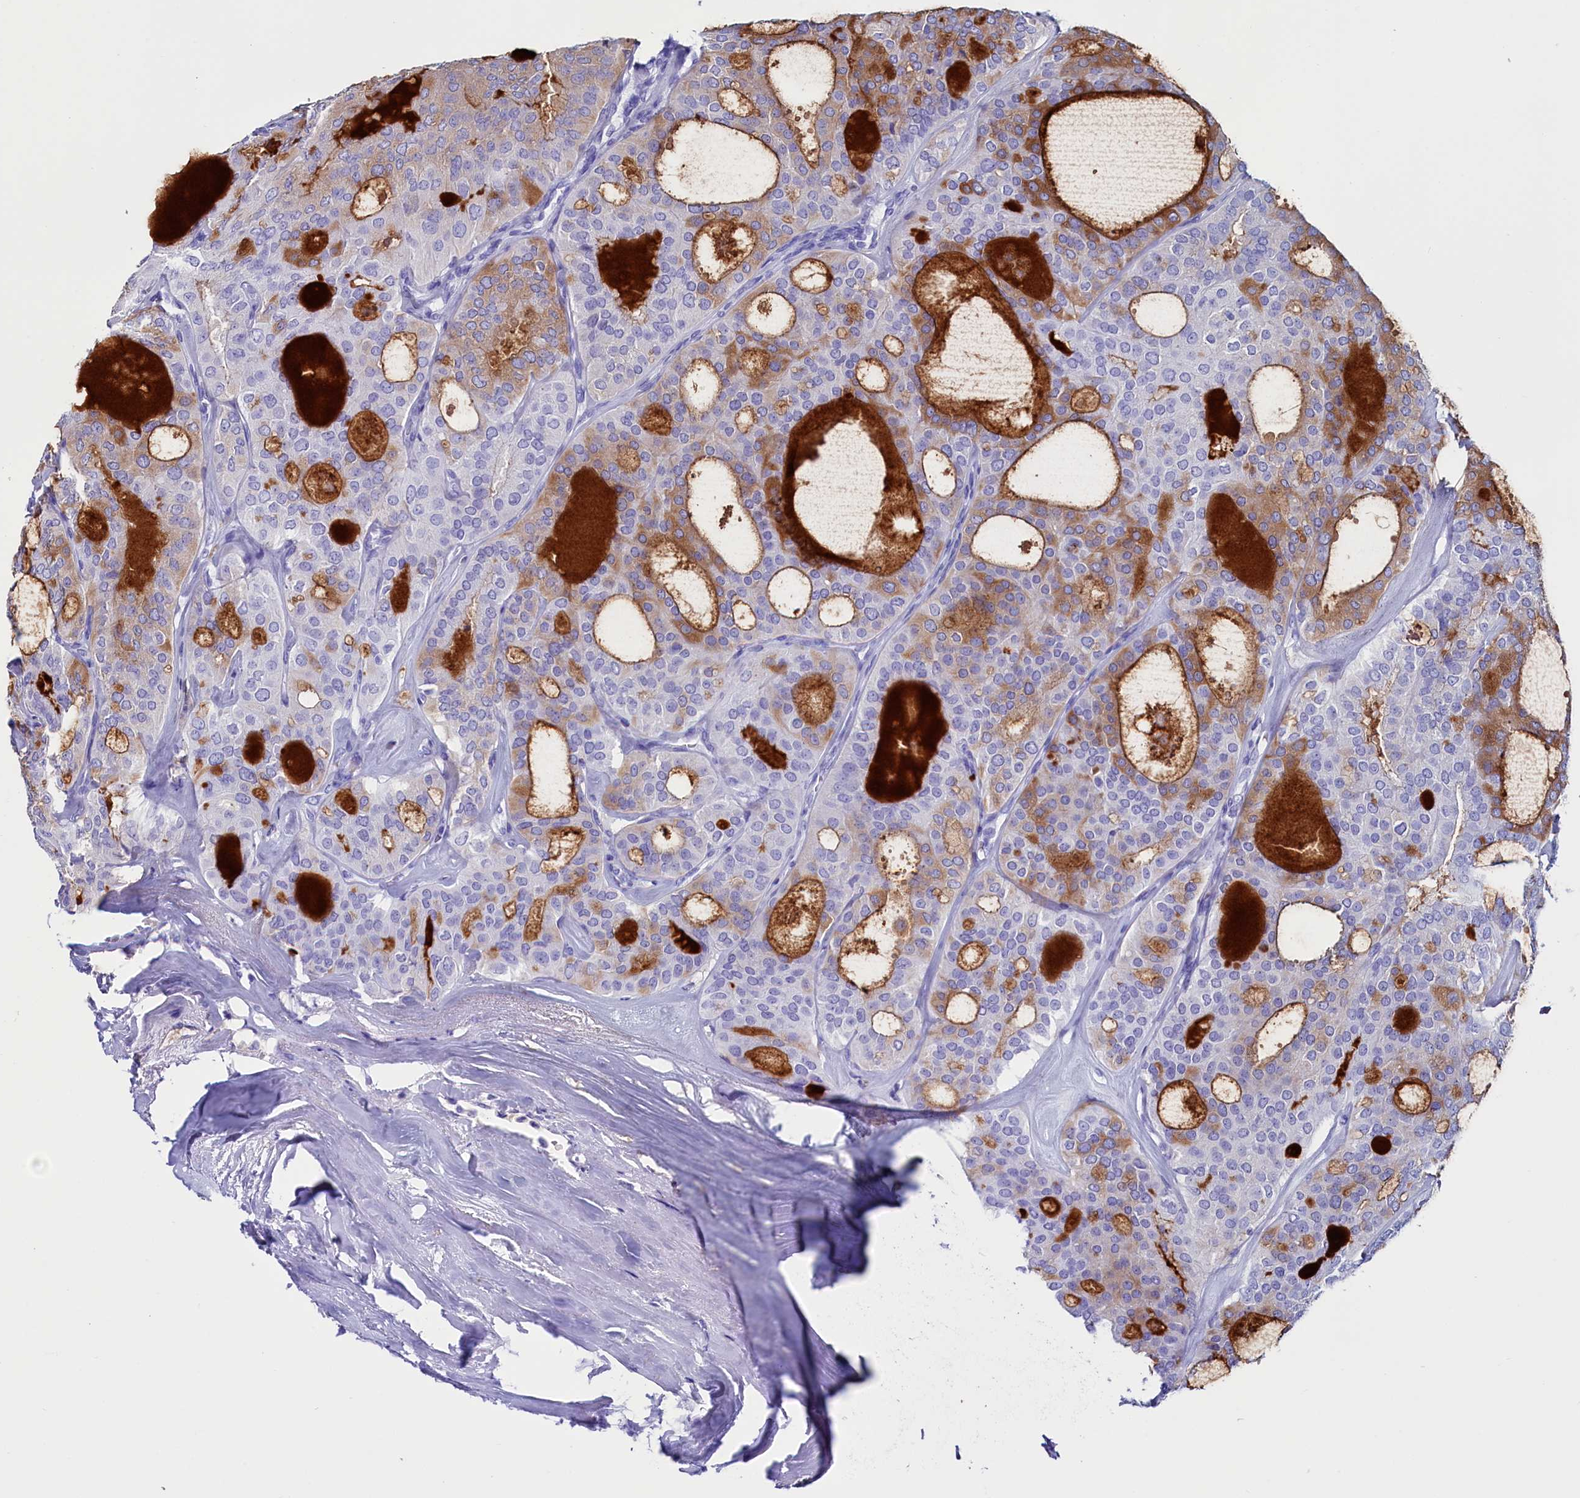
{"staining": {"intensity": "moderate", "quantity": "<25%", "location": "cytoplasmic/membranous"}, "tissue": "thyroid cancer", "cell_type": "Tumor cells", "image_type": "cancer", "snomed": [{"axis": "morphology", "description": "Follicular adenoma carcinoma, NOS"}, {"axis": "topography", "description": "Thyroid gland"}], "caption": "About <25% of tumor cells in human thyroid follicular adenoma carcinoma reveal moderate cytoplasmic/membranous protein staining as visualized by brown immunohistochemical staining.", "gene": "ANKRD29", "patient": {"sex": "male", "age": 75}}